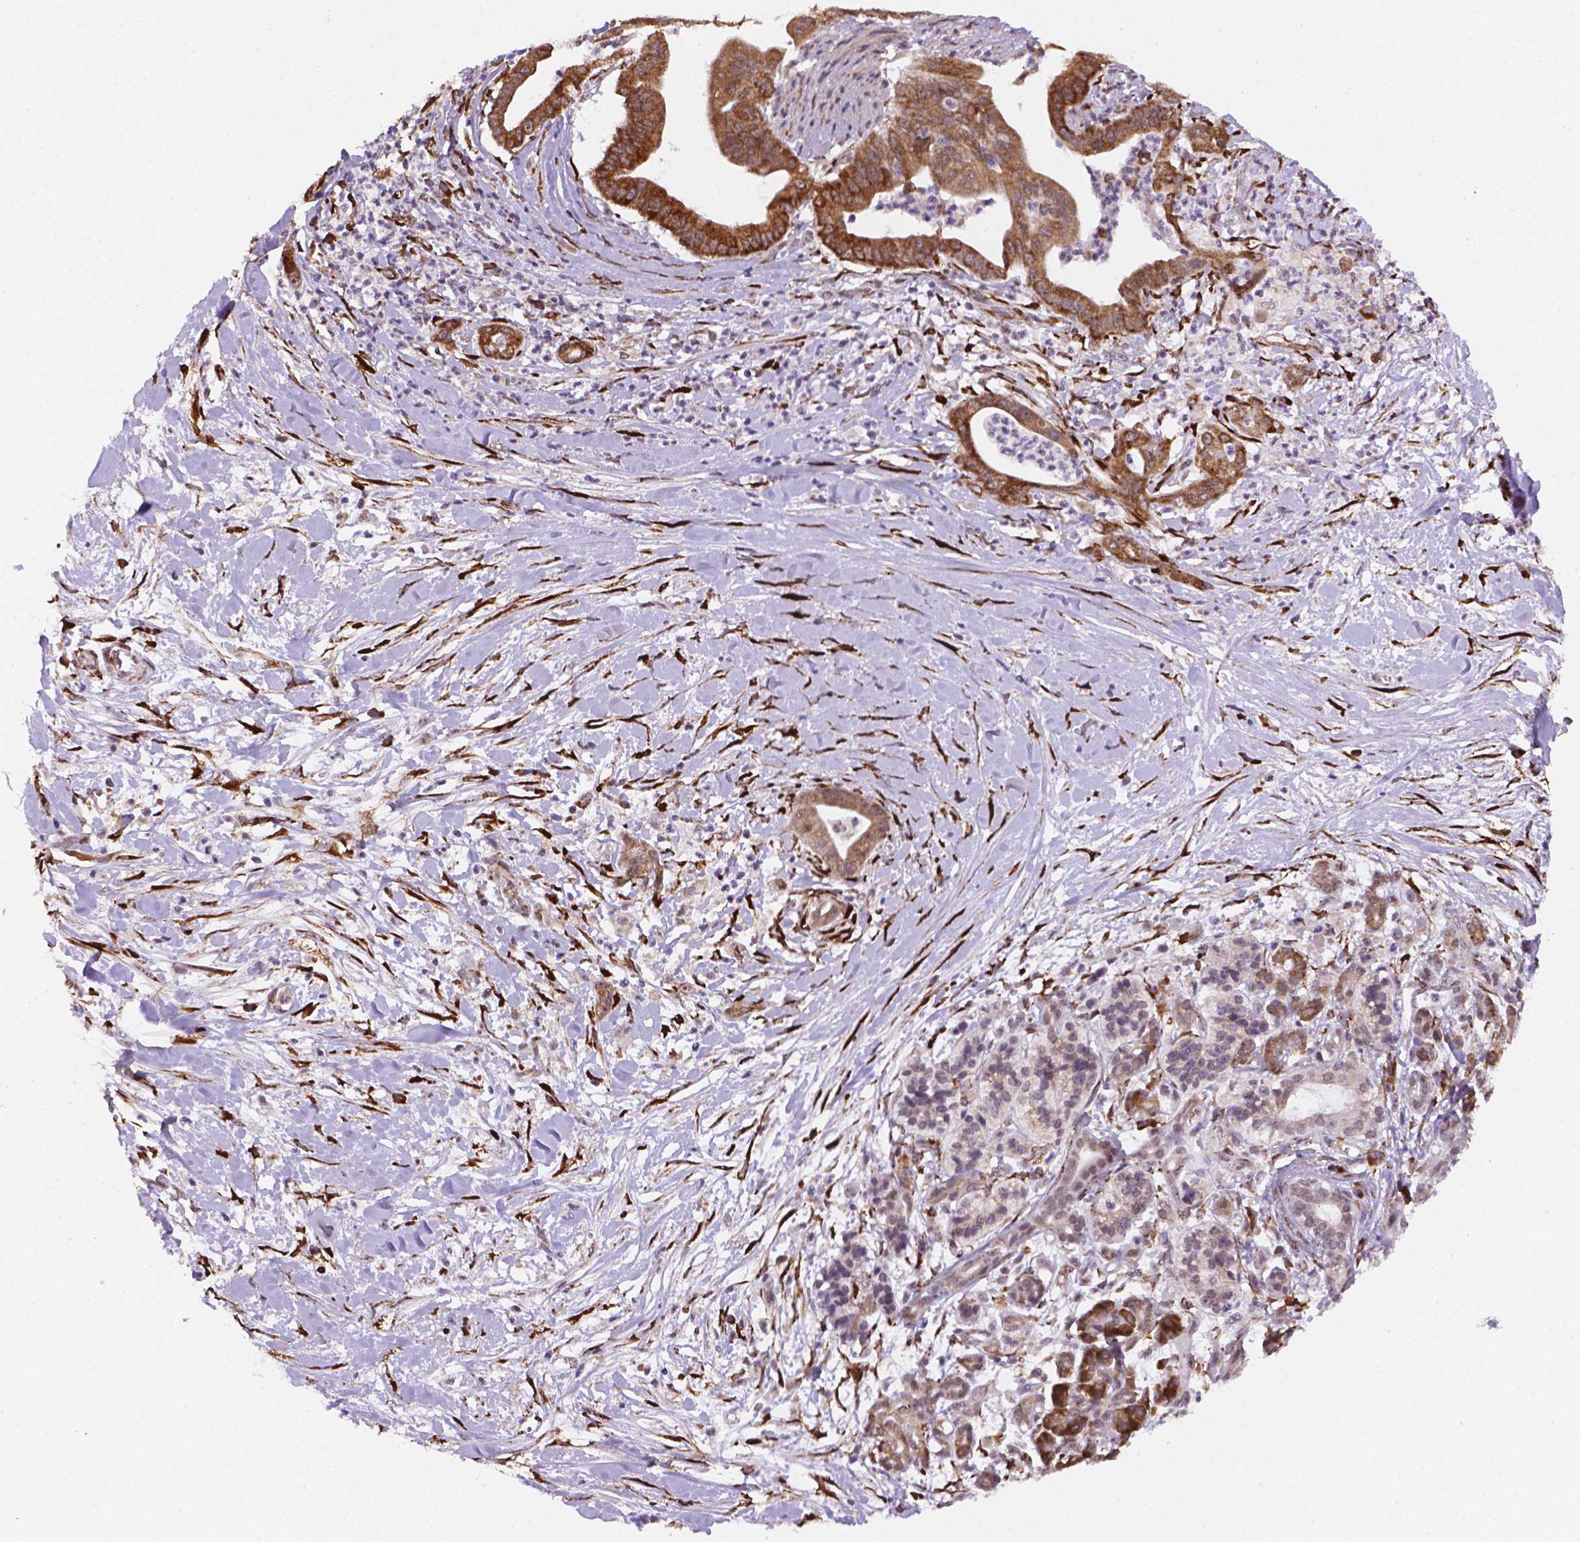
{"staining": {"intensity": "moderate", "quantity": ">75%", "location": "cytoplasmic/membranous"}, "tissue": "pancreatic cancer", "cell_type": "Tumor cells", "image_type": "cancer", "snomed": [{"axis": "morphology", "description": "Normal tissue, NOS"}, {"axis": "morphology", "description": "Adenocarcinoma, NOS"}, {"axis": "topography", "description": "Lymph node"}, {"axis": "topography", "description": "Pancreas"}], "caption": "Protein analysis of pancreatic cancer tissue exhibits moderate cytoplasmic/membranous positivity in approximately >75% of tumor cells.", "gene": "FNIP1", "patient": {"sex": "female", "age": 58}}